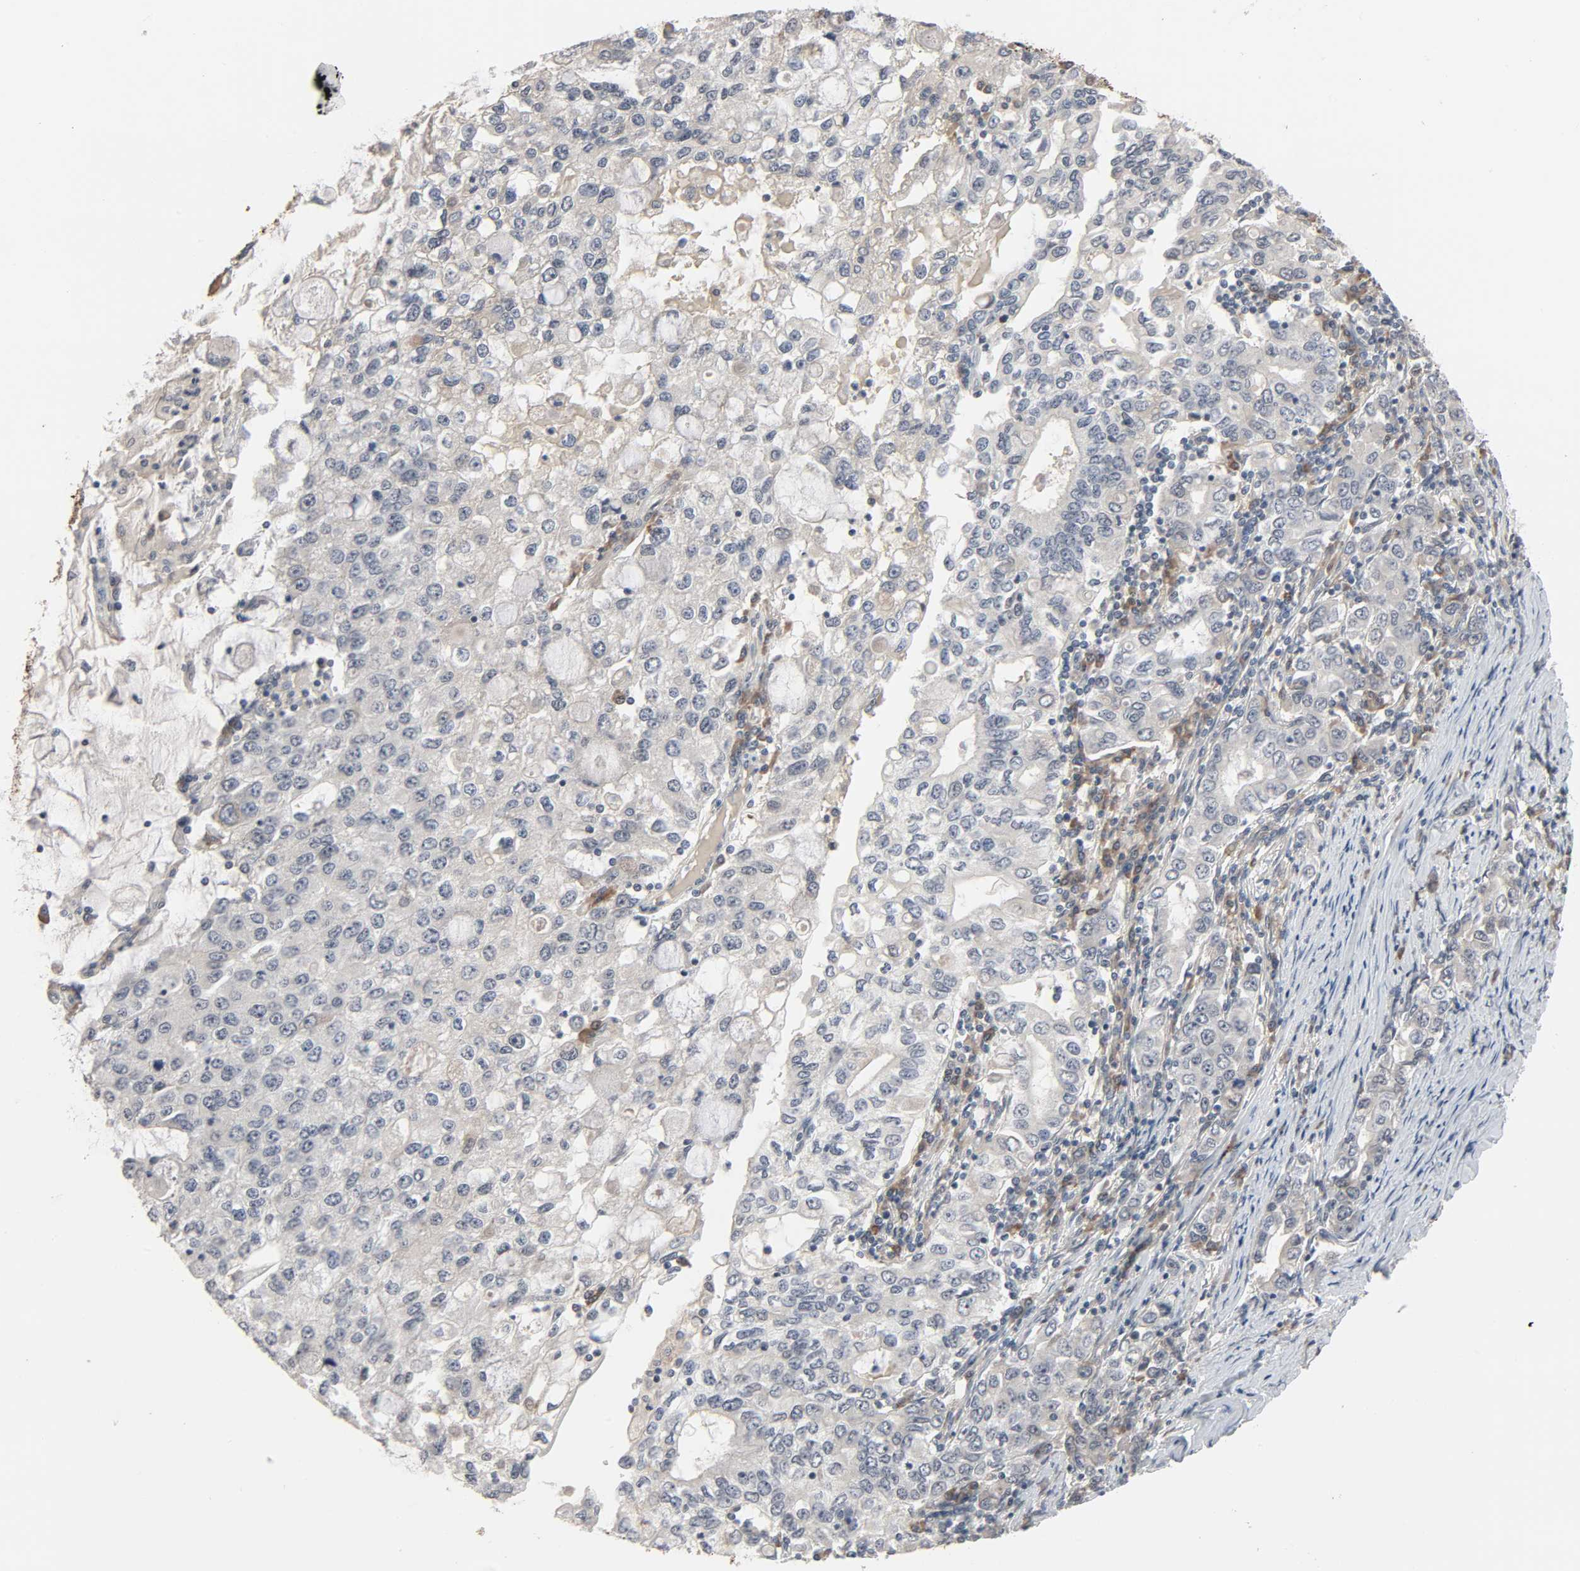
{"staining": {"intensity": "weak", "quantity": "<25%", "location": "cytoplasmic/membranous"}, "tissue": "stomach cancer", "cell_type": "Tumor cells", "image_type": "cancer", "snomed": [{"axis": "morphology", "description": "Adenocarcinoma, NOS"}, {"axis": "topography", "description": "Stomach, lower"}], "caption": "Protein analysis of stomach cancer exhibits no significant staining in tumor cells. (Stains: DAB (3,3'-diaminobenzidine) immunohistochemistry (IHC) with hematoxylin counter stain, Microscopy: brightfield microscopy at high magnification).", "gene": "MT3", "patient": {"sex": "female", "age": 72}}